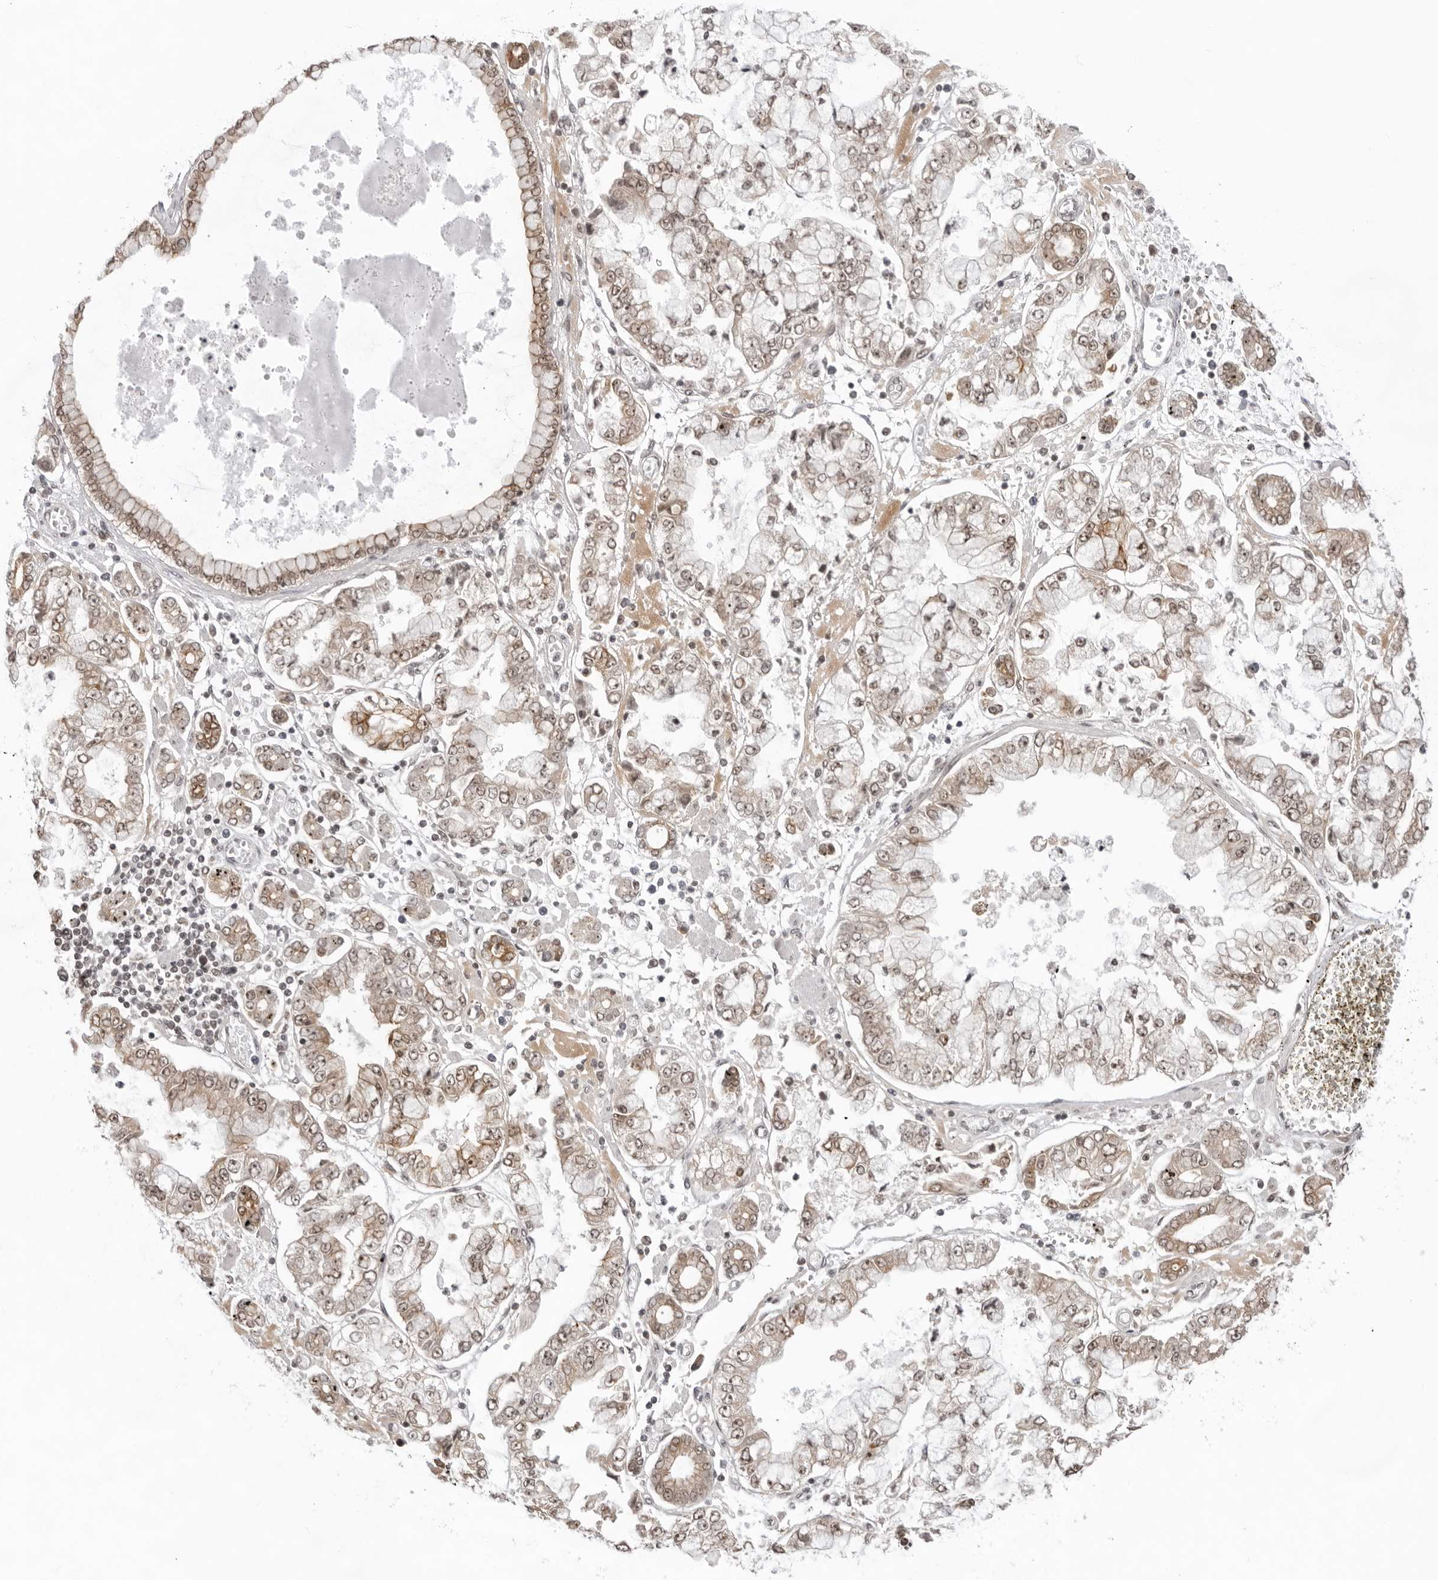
{"staining": {"intensity": "moderate", "quantity": ">75%", "location": "cytoplasmic/membranous,nuclear"}, "tissue": "stomach cancer", "cell_type": "Tumor cells", "image_type": "cancer", "snomed": [{"axis": "morphology", "description": "Adenocarcinoma, NOS"}, {"axis": "topography", "description": "Stomach"}], "caption": "Human stomach adenocarcinoma stained with a protein marker shows moderate staining in tumor cells.", "gene": "EXOSC10", "patient": {"sex": "male", "age": 76}}